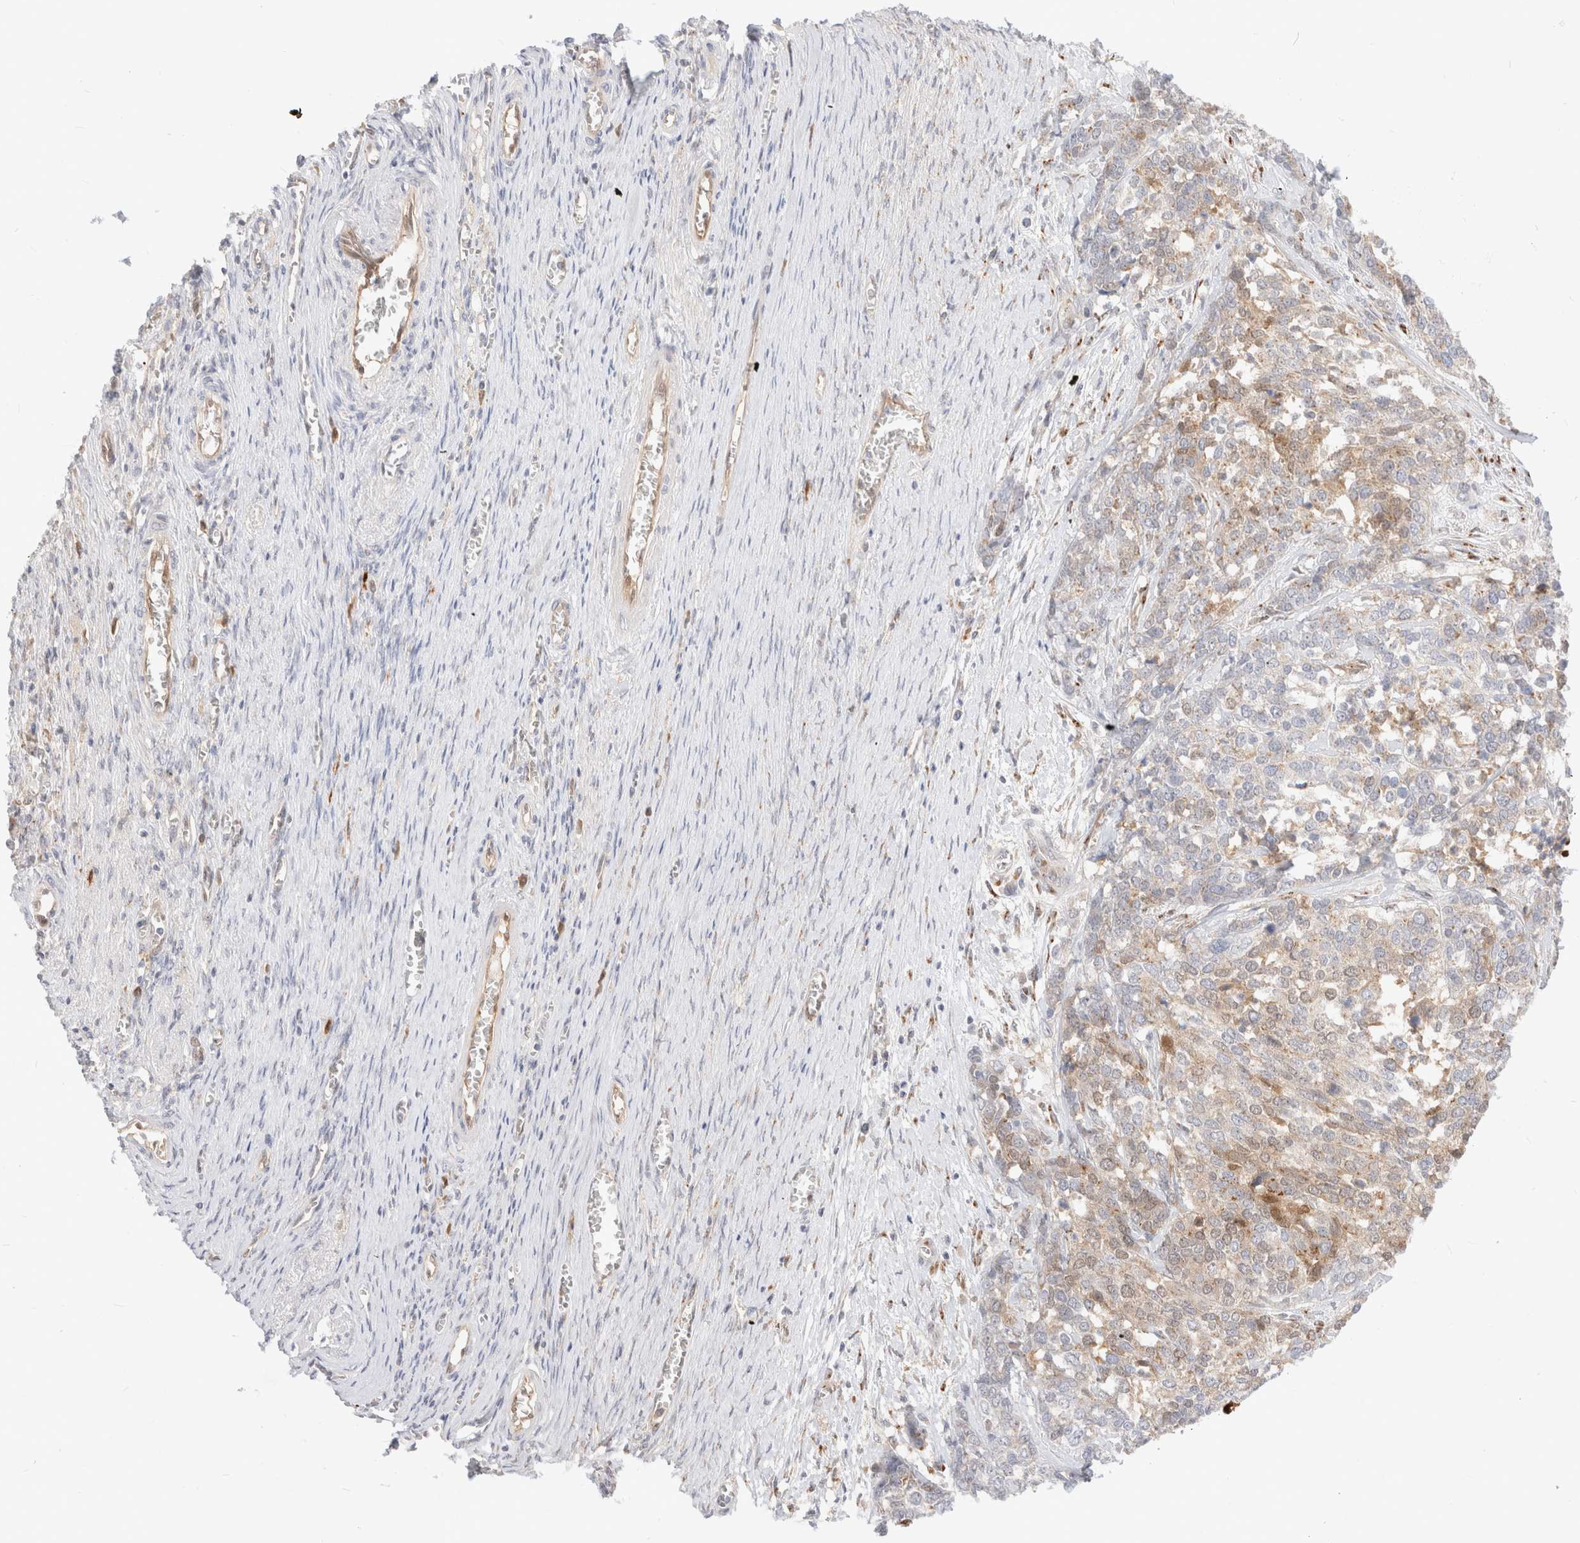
{"staining": {"intensity": "weak", "quantity": "25%-75%", "location": "cytoplasmic/membranous,nuclear"}, "tissue": "ovarian cancer", "cell_type": "Tumor cells", "image_type": "cancer", "snomed": [{"axis": "morphology", "description": "Cystadenocarcinoma, serous, NOS"}, {"axis": "topography", "description": "Ovary"}], "caption": "Serous cystadenocarcinoma (ovarian) stained with DAB (3,3'-diaminobenzidine) immunohistochemistry reveals low levels of weak cytoplasmic/membranous and nuclear expression in about 25%-75% of tumor cells. (Brightfield microscopy of DAB IHC at high magnification).", "gene": "EFCAB13", "patient": {"sex": "female", "age": 44}}